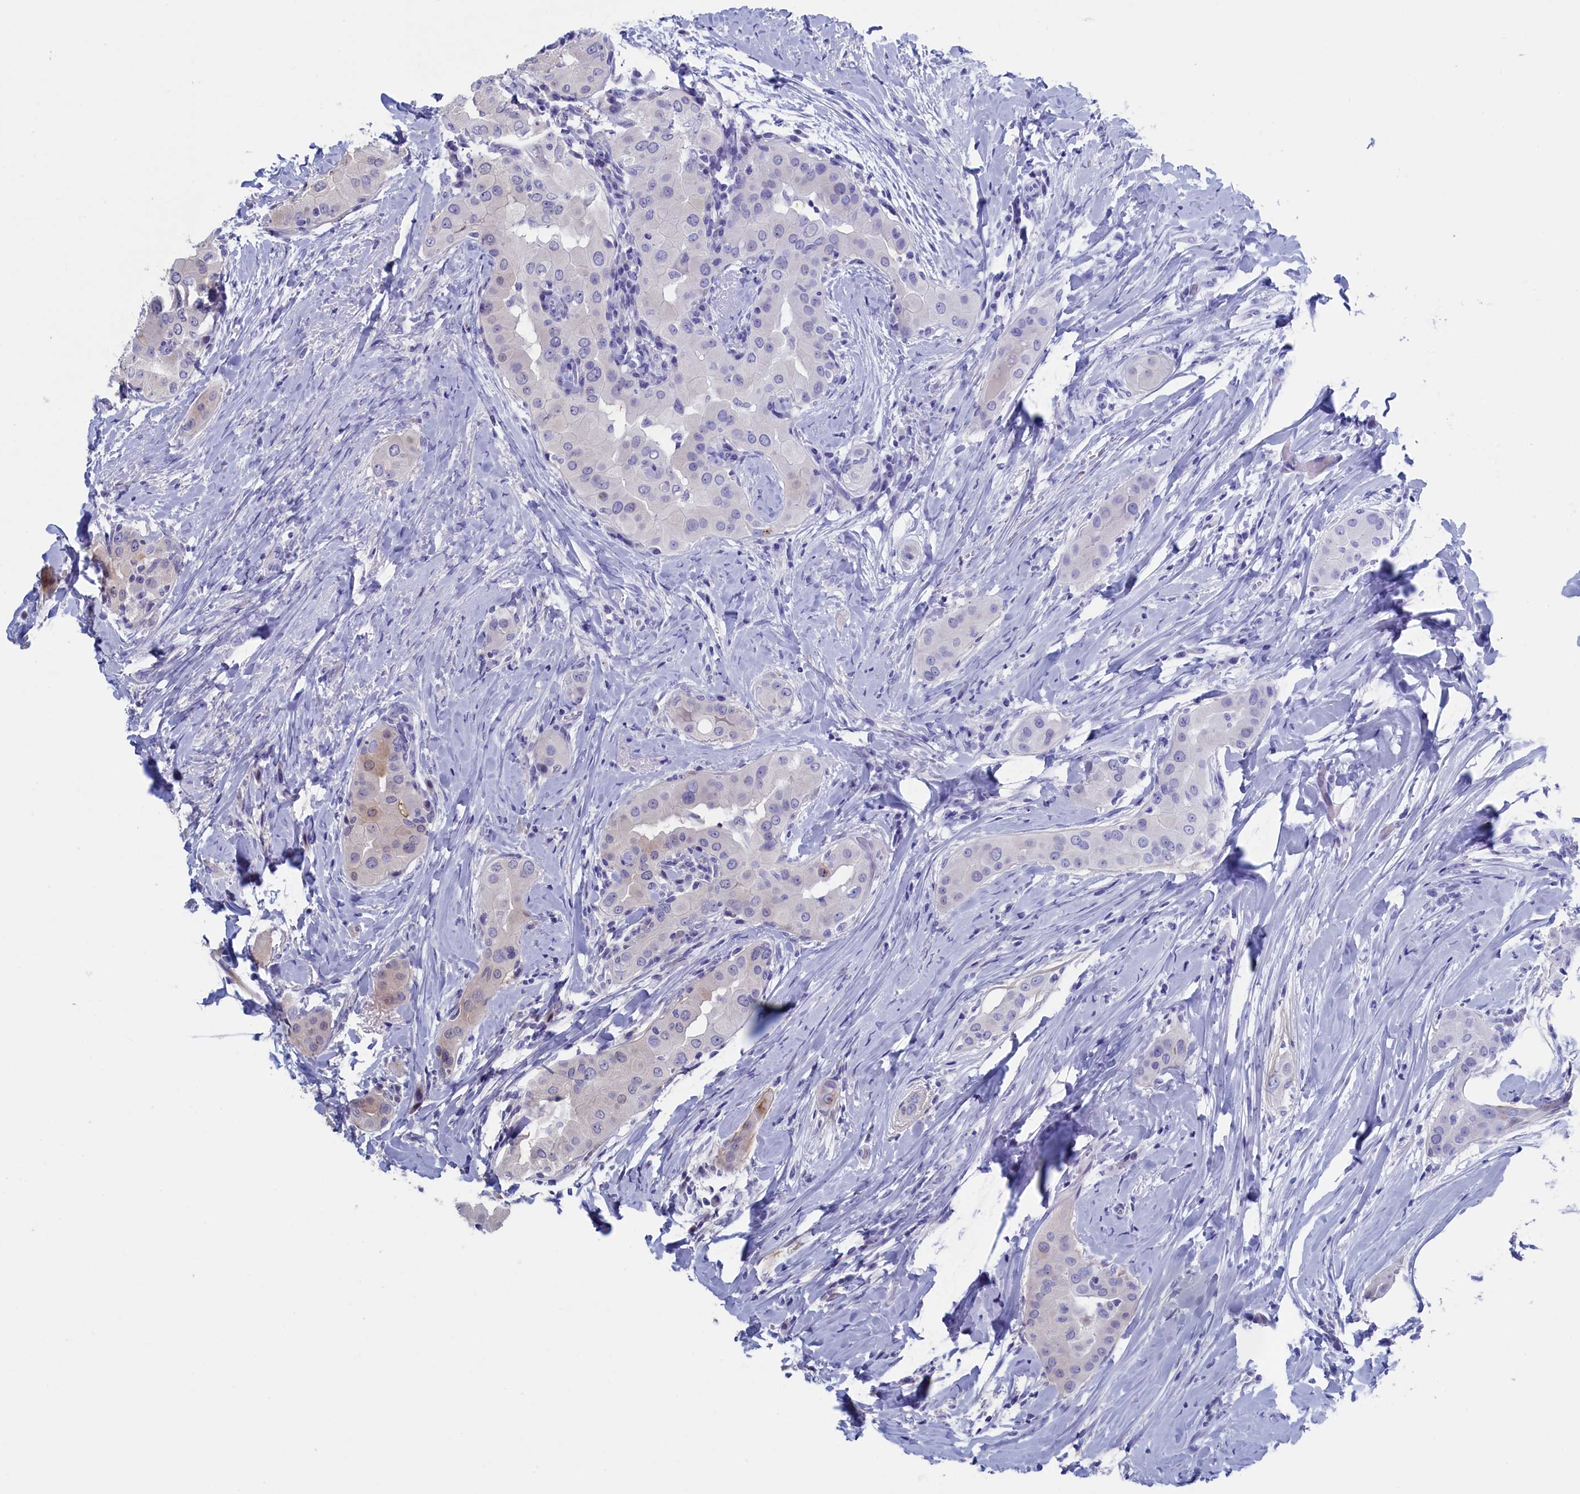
{"staining": {"intensity": "moderate", "quantity": "25%-75%", "location": "cytoplasmic/membranous,nuclear"}, "tissue": "thyroid cancer", "cell_type": "Tumor cells", "image_type": "cancer", "snomed": [{"axis": "morphology", "description": "Papillary adenocarcinoma, NOS"}, {"axis": "topography", "description": "Thyroid gland"}], "caption": "Immunohistochemical staining of thyroid cancer (papillary adenocarcinoma) shows medium levels of moderate cytoplasmic/membranous and nuclear protein expression in about 25%-75% of tumor cells.", "gene": "LSG1", "patient": {"sex": "male", "age": 33}}